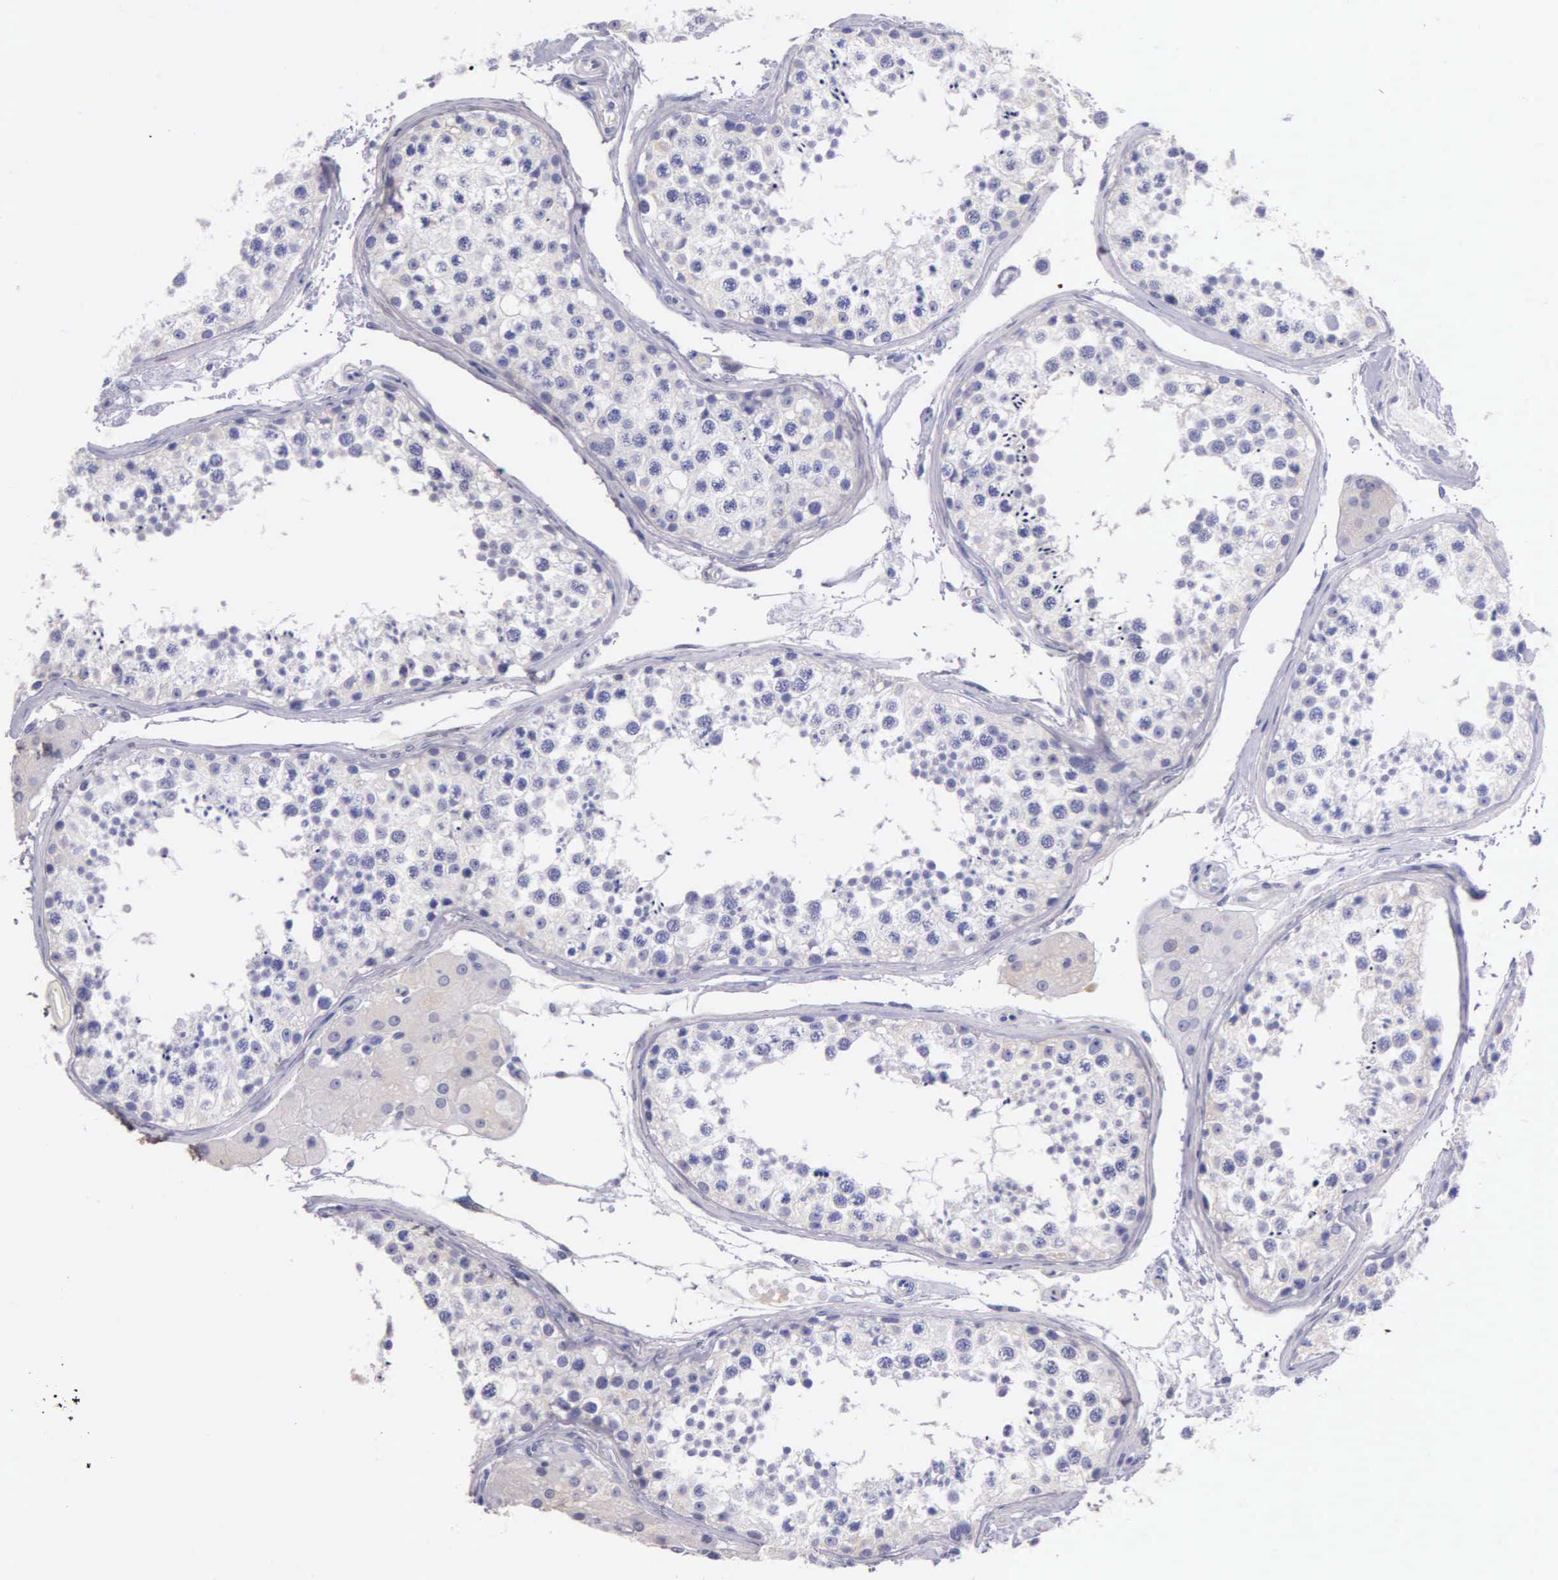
{"staining": {"intensity": "moderate", "quantity": "25%-75%", "location": "cytoplasmic/membranous"}, "tissue": "testis", "cell_type": "Cells in seminiferous ducts", "image_type": "normal", "snomed": [{"axis": "morphology", "description": "Normal tissue, NOS"}, {"axis": "topography", "description": "Testis"}], "caption": "A histopathology image showing moderate cytoplasmic/membranous positivity in about 25%-75% of cells in seminiferous ducts in unremarkable testis, as visualized by brown immunohistochemical staining.", "gene": "GSTT2B", "patient": {"sex": "male", "age": 57}}